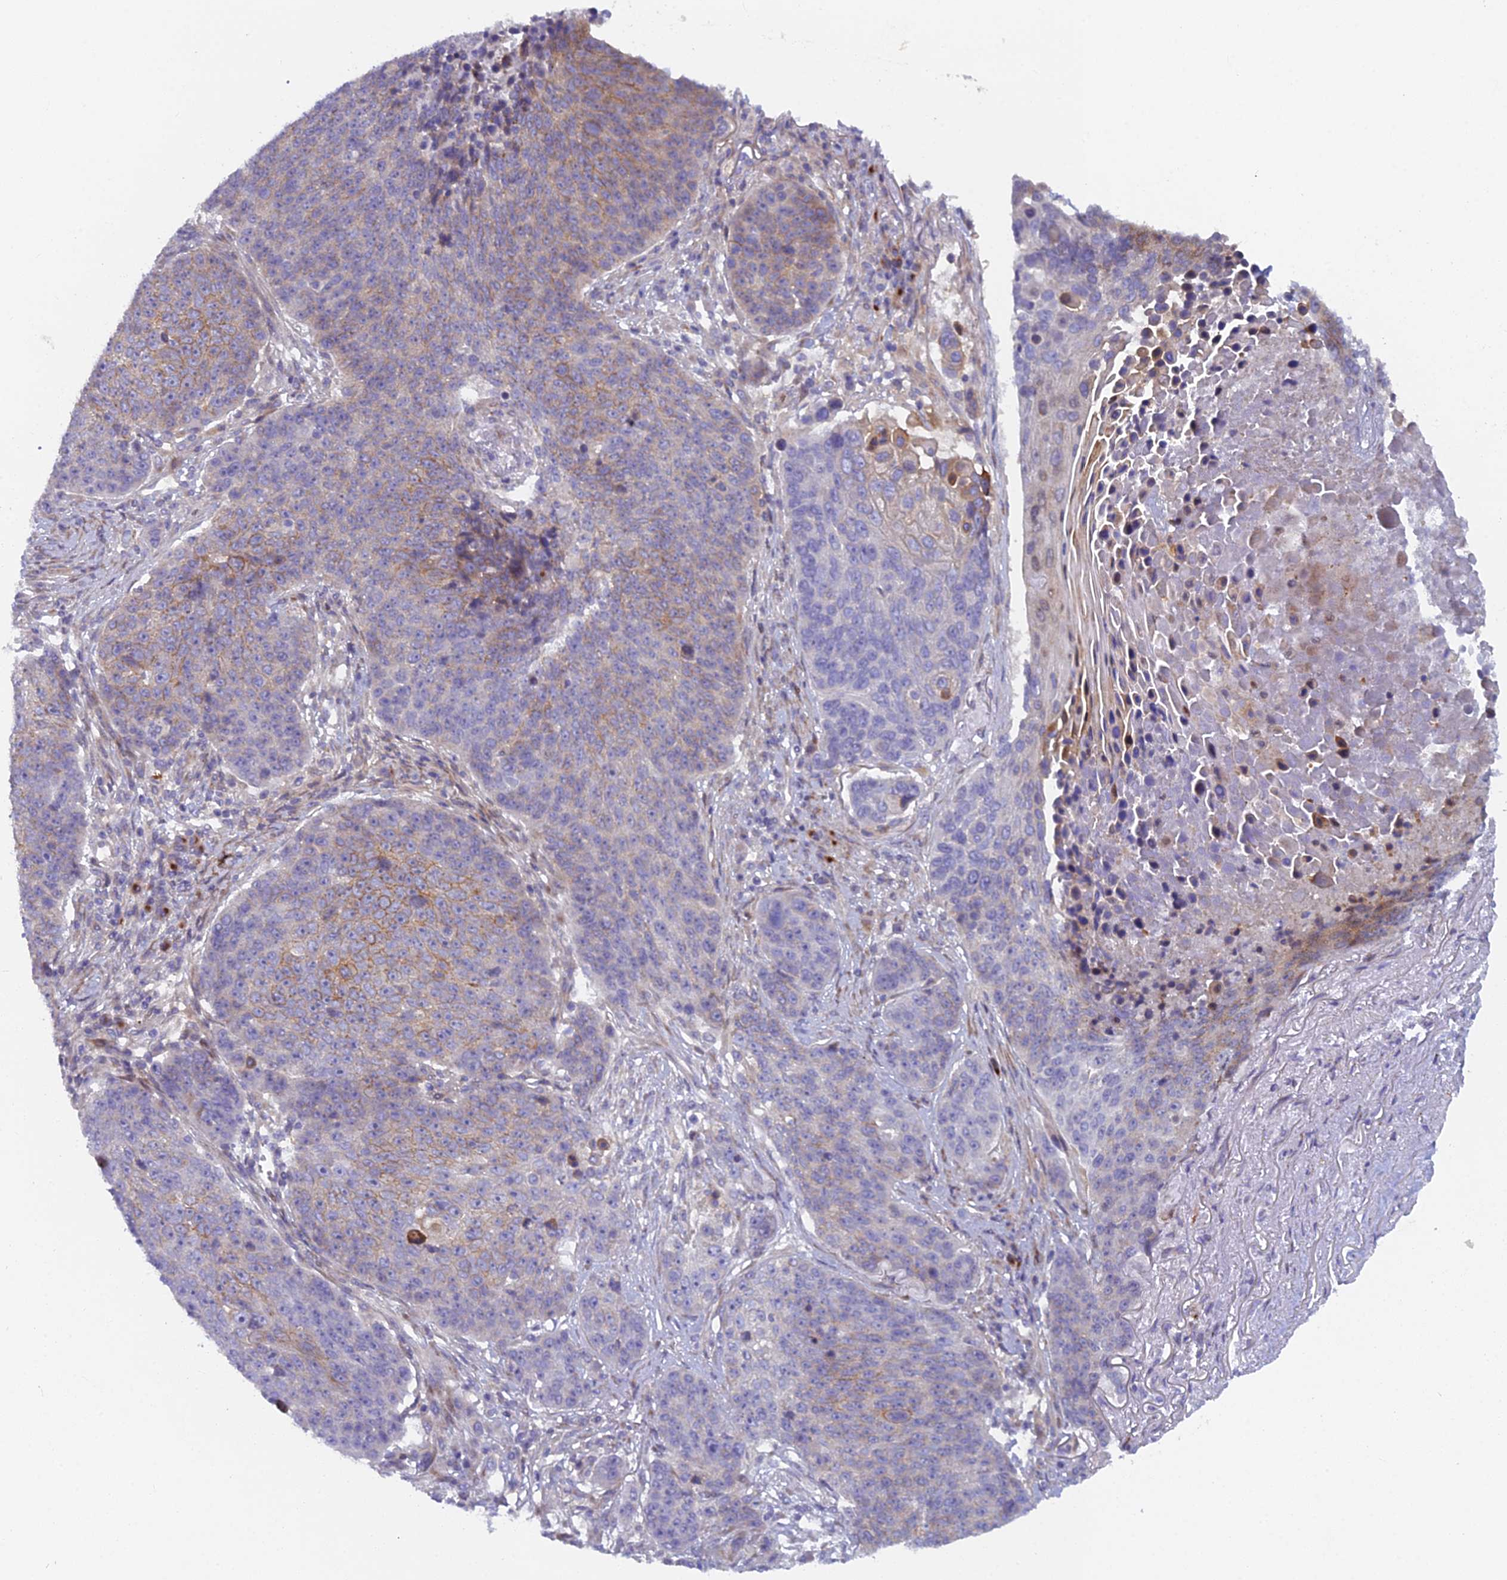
{"staining": {"intensity": "moderate", "quantity": "25%-75%", "location": "cytoplasmic/membranous"}, "tissue": "lung cancer", "cell_type": "Tumor cells", "image_type": "cancer", "snomed": [{"axis": "morphology", "description": "Normal tissue, NOS"}, {"axis": "morphology", "description": "Squamous cell carcinoma, NOS"}, {"axis": "topography", "description": "Lymph node"}, {"axis": "topography", "description": "Lung"}], "caption": "Brown immunohistochemical staining in lung squamous cell carcinoma exhibits moderate cytoplasmic/membranous expression in approximately 25%-75% of tumor cells.", "gene": "B9D2", "patient": {"sex": "male", "age": 66}}